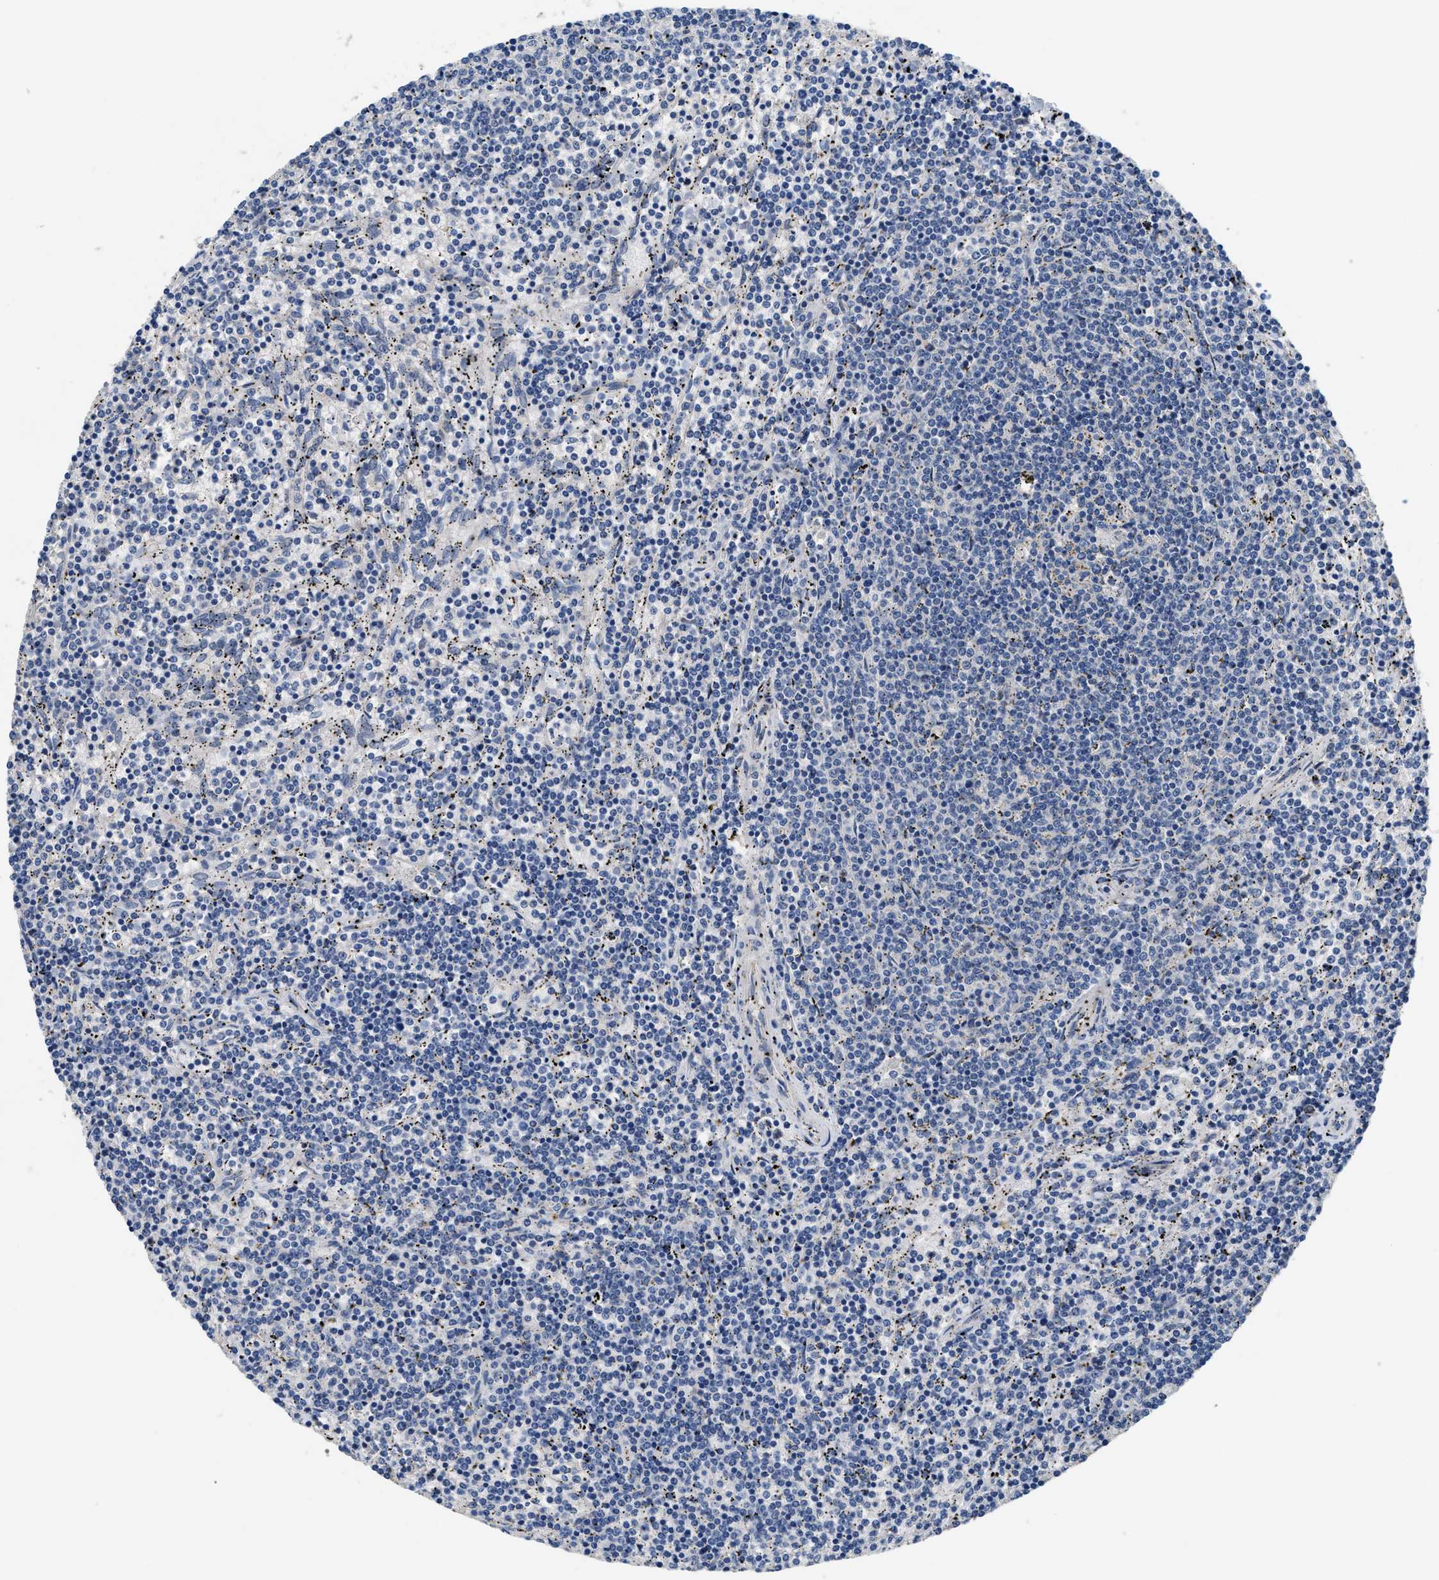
{"staining": {"intensity": "negative", "quantity": "none", "location": "none"}, "tissue": "lymphoma", "cell_type": "Tumor cells", "image_type": "cancer", "snomed": [{"axis": "morphology", "description": "Malignant lymphoma, non-Hodgkin's type, Low grade"}, {"axis": "topography", "description": "Spleen"}], "caption": "The image shows no significant staining in tumor cells of lymphoma.", "gene": "IL17RC", "patient": {"sex": "female", "age": 50}}